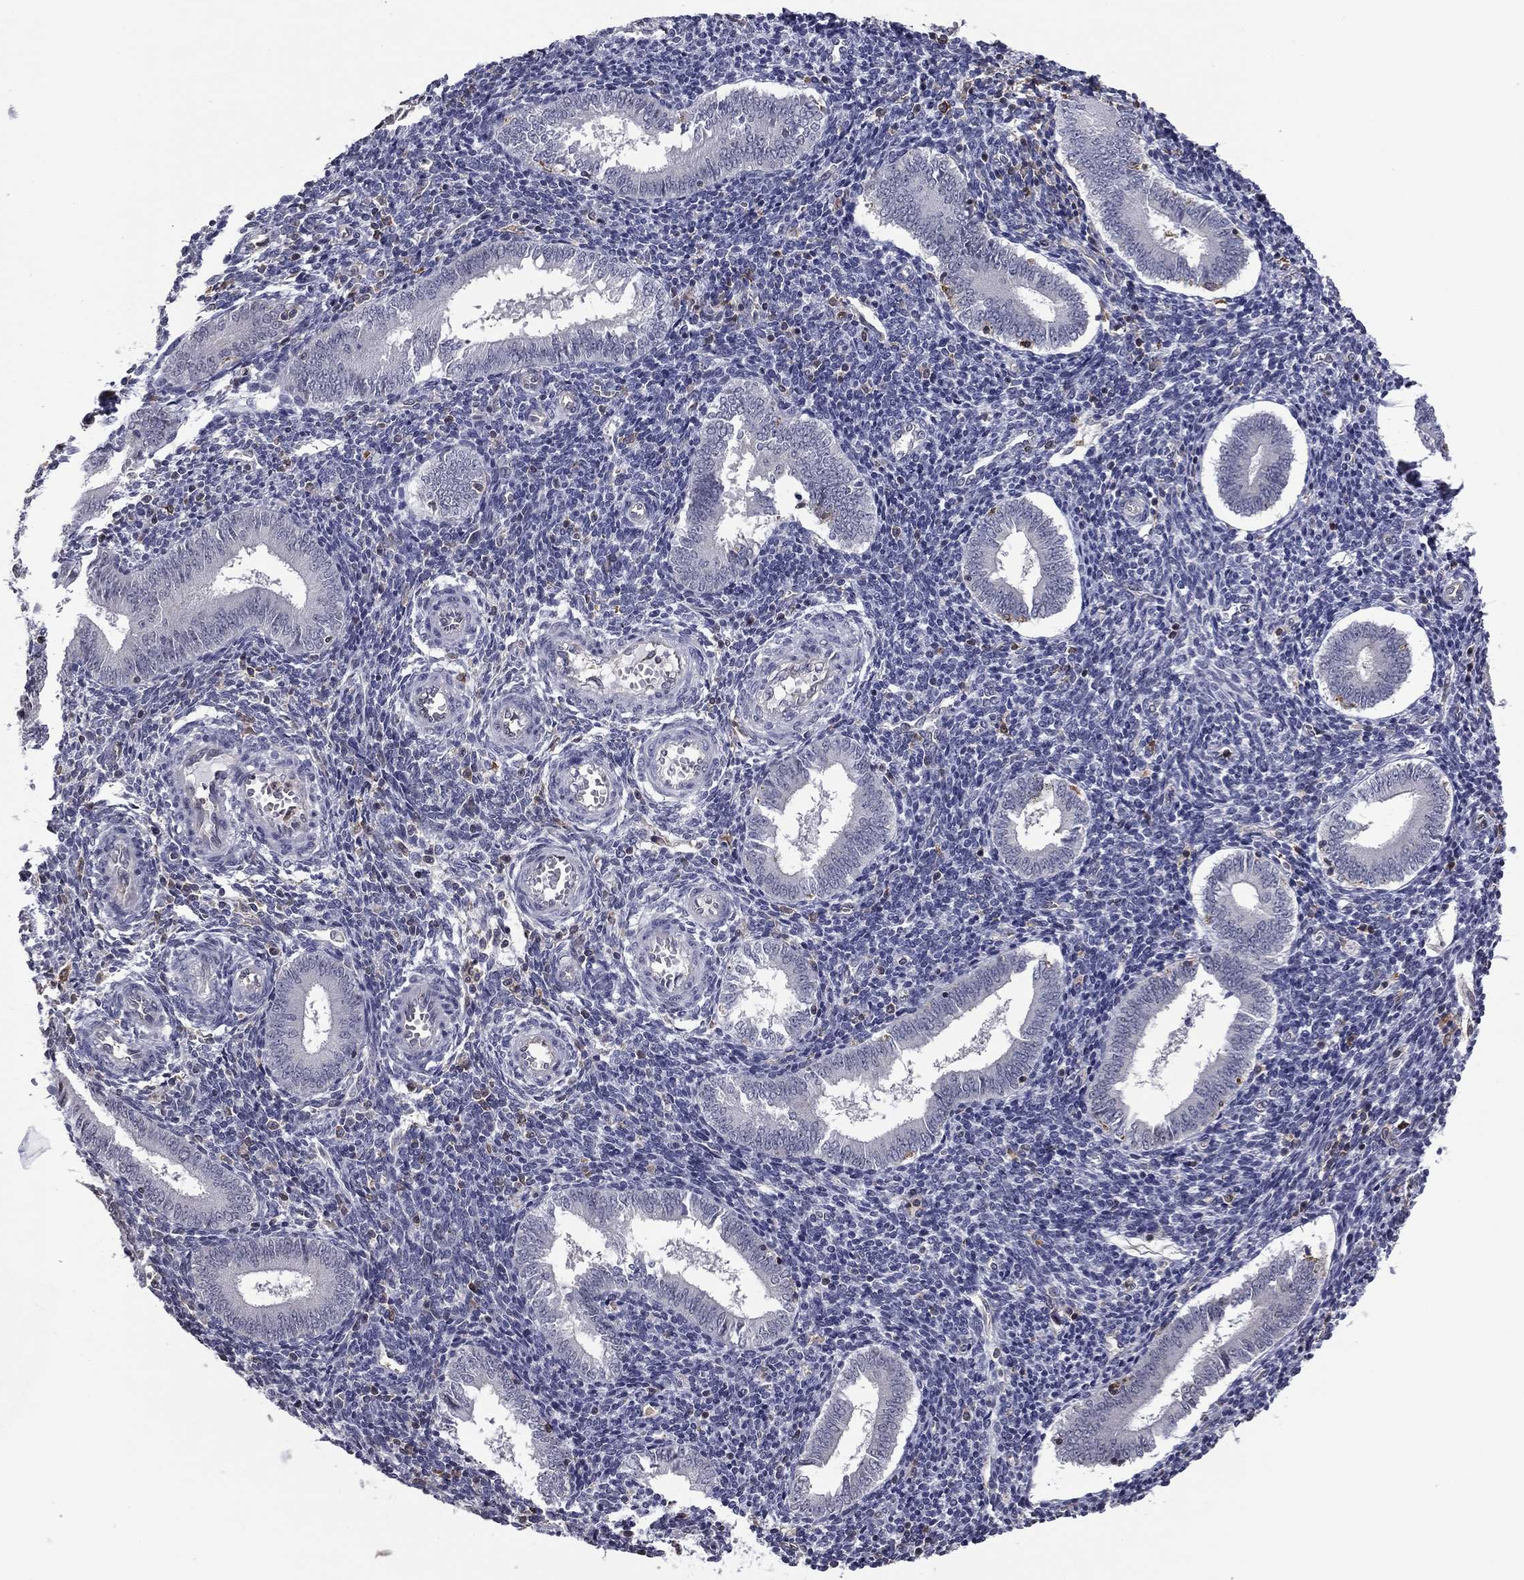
{"staining": {"intensity": "negative", "quantity": "none", "location": "none"}, "tissue": "endometrium", "cell_type": "Cells in endometrial stroma", "image_type": "normal", "snomed": [{"axis": "morphology", "description": "Normal tissue, NOS"}, {"axis": "topography", "description": "Endometrium"}], "caption": "Image shows no significant protein expression in cells in endometrial stroma of normal endometrium. (DAB (3,3'-diaminobenzidine) immunohistochemistry (IHC) with hematoxylin counter stain).", "gene": "PLCB2", "patient": {"sex": "female", "age": 25}}